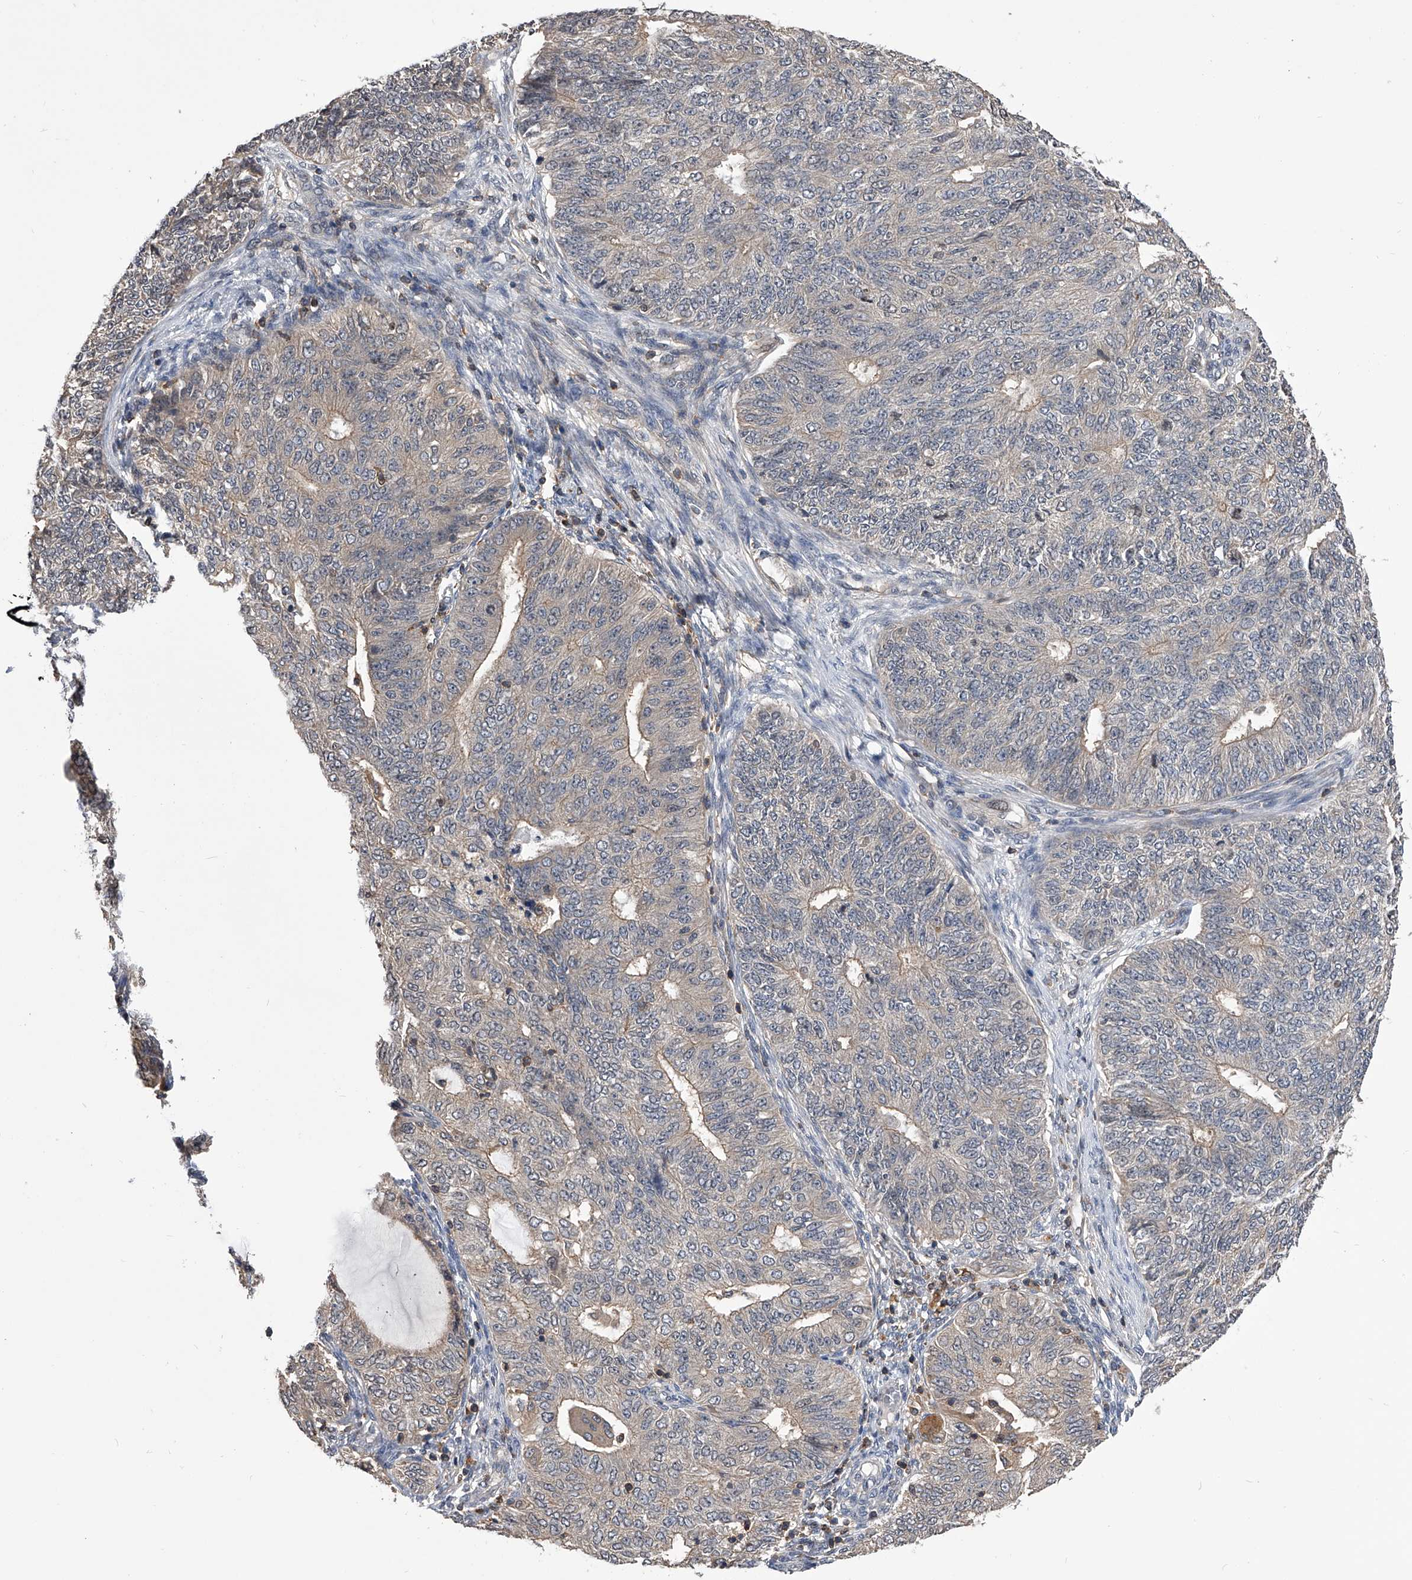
{"staining": {"intensity": "weak", "quantity": "25%-75%", "location": "cytoplasmic/membranous"}, "tissue": "endometrial cancer", "cell_type": "Tumor cells", "image_type": "cancer", "snomed": [{"axis": "morphology", "description": "Adenocarcinoma, NOS"}, {"axis": "topography", "description": "Endometrium"}], "caption": "Immunohistochemical staining of adenocarcinoma (endometrial) demonstrates weak cytoplasmic/membranous protein positivity in approximately 25%-75% of tumor cells.", "gene": "PAN3", "patient": {"sex": "female", "age": 32}}